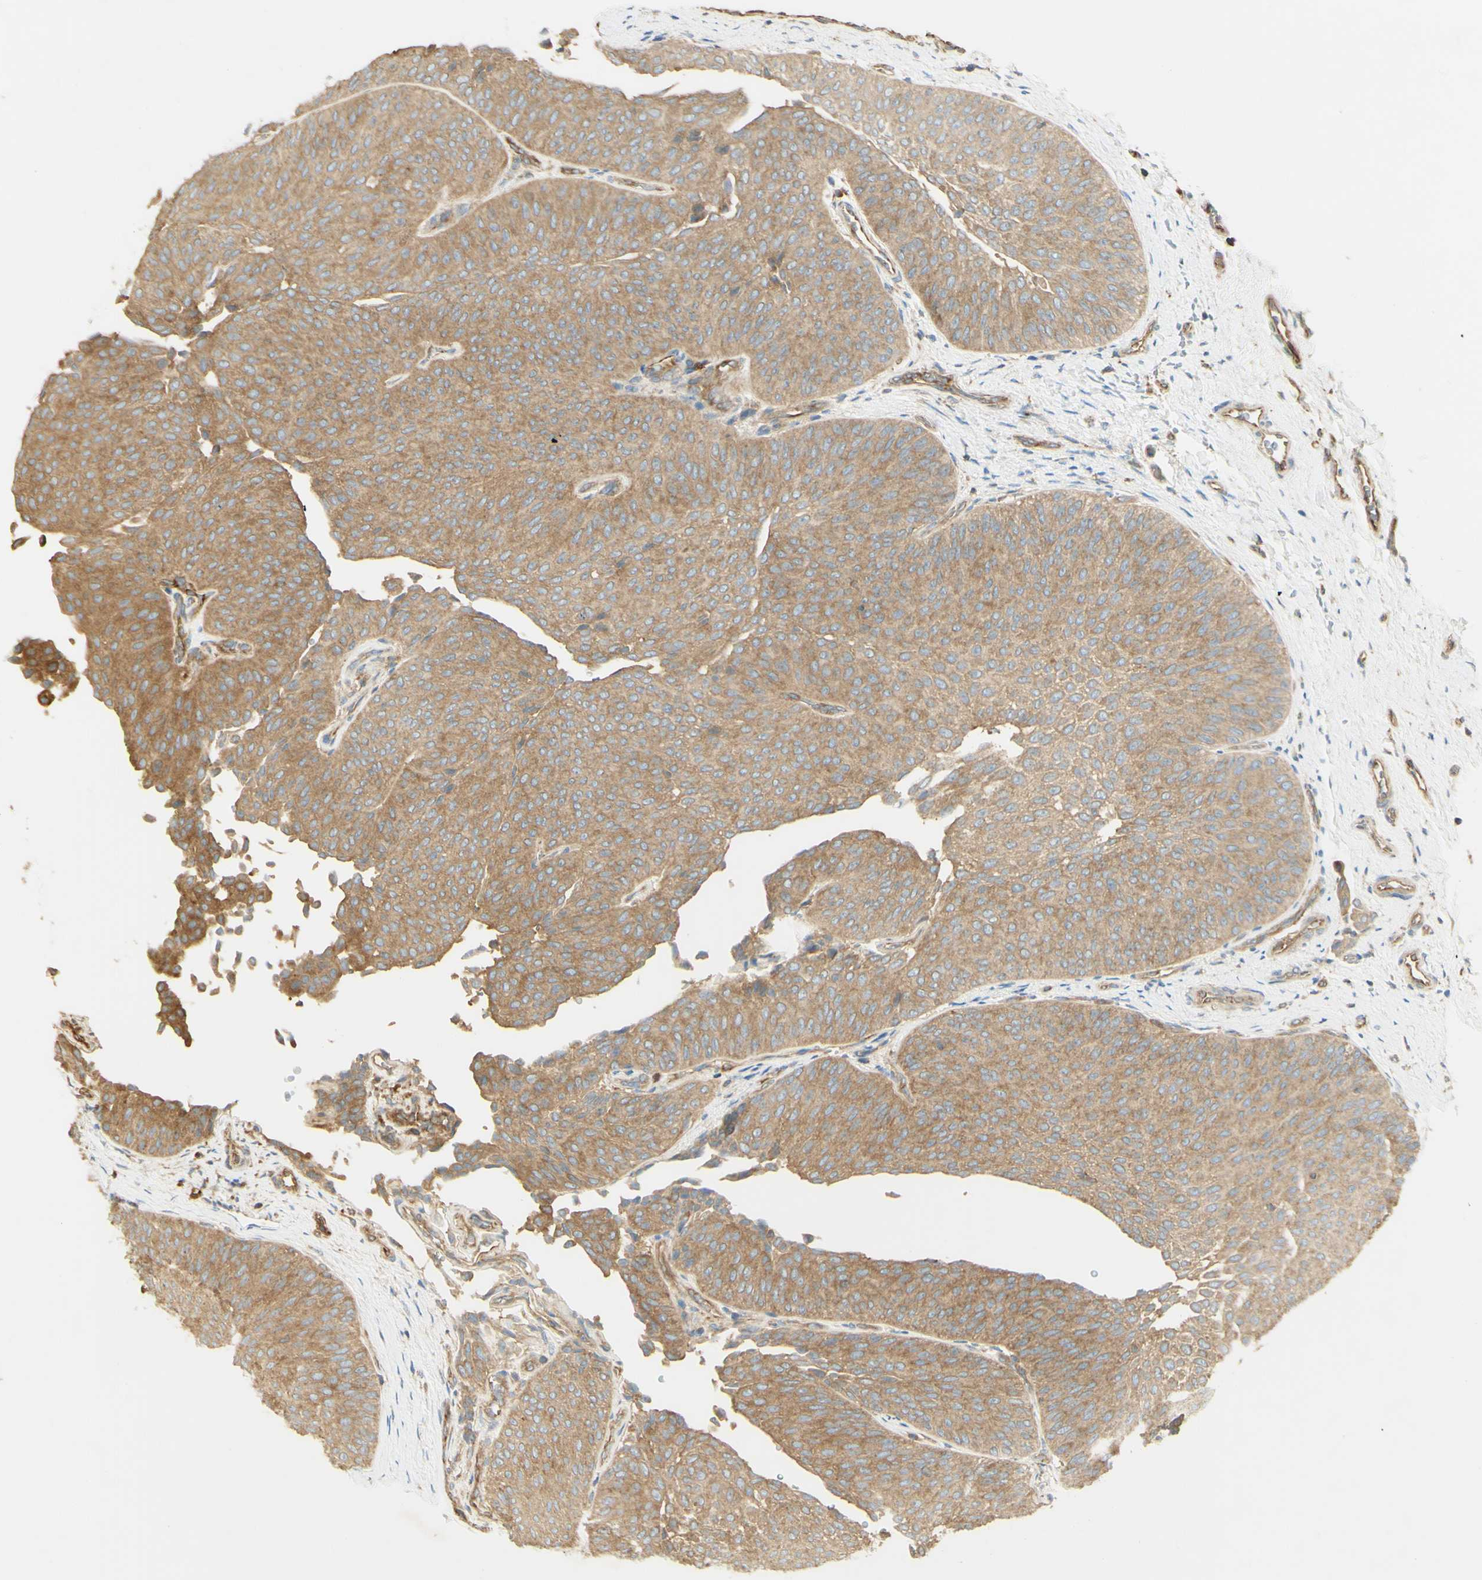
{"staining": {"intensity": "moderate", "quantity": ">75%", "location": "cytoplasmic/membranous"}, "tissue": "urothelial cancer", "cell_type": "Tumor cells", "image_type": "cancer", "snomed": [{"axis": "morphology", "description": "Urothelial carcinoma, Low grade"}, {"axis": "topography", "description": "Urinary bladder"}], "caption": "Immunohistochemical staining of human urothelial cancer demonstrates medium levels of moderate cytoplasmic/membranous protein positivity in about >75% of tumor cells.", "gene": "IKBKG", "patient": {"sex": "female", "age": 60}}